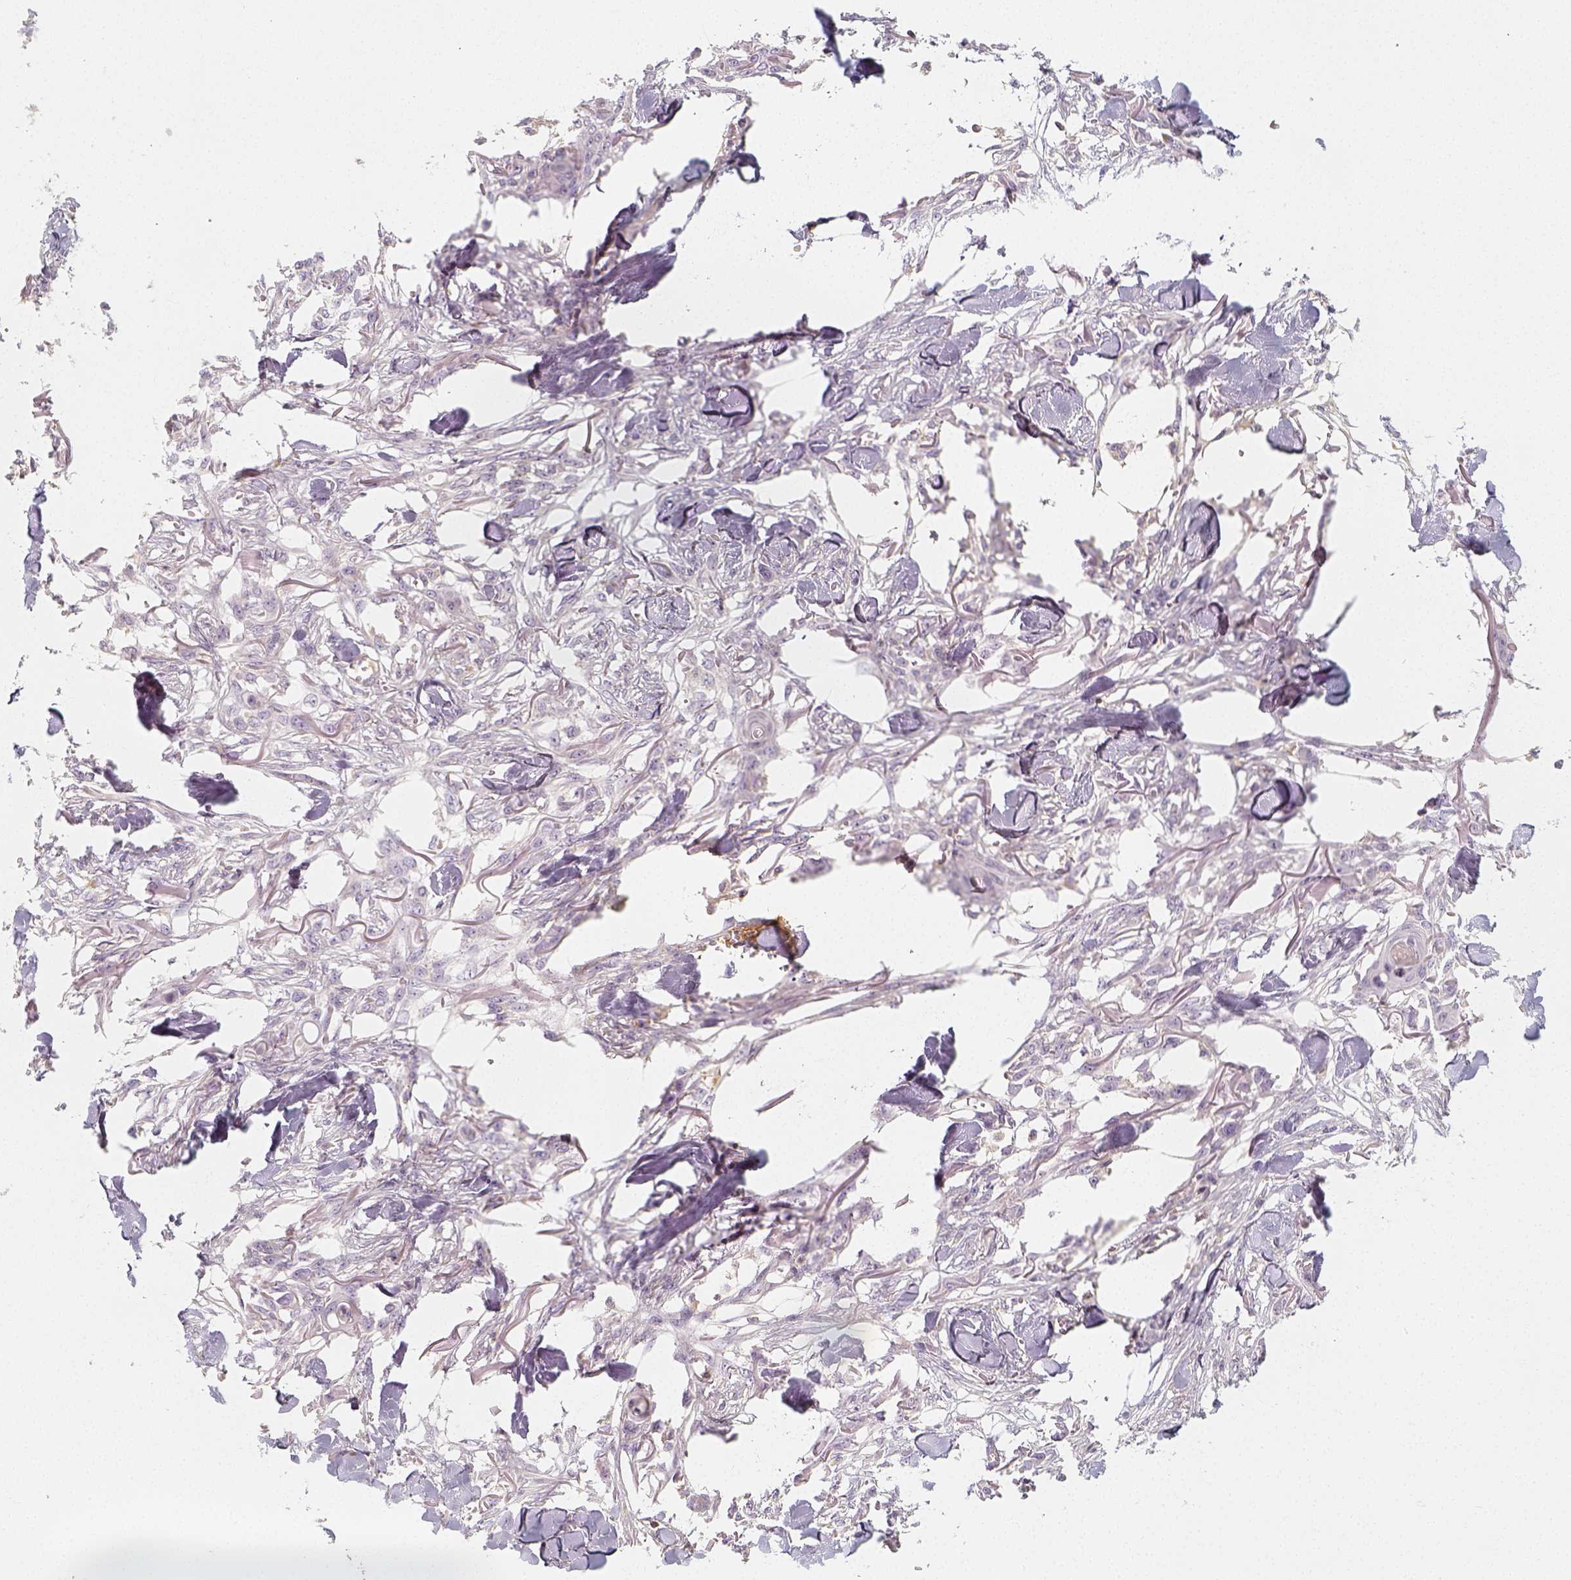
{"staining": {"intensity": "negative", "quantity": "none", "location": "none"}, "tissue": "skin cancer", "cell_type": "Tumor cells", "image_type": "cancer", "snomed": [{"axis": "morphology", "description": "Squamous cell carcinoma, NOS"}, {"axis": "topography", "description": "Skin"}], "caption": "Photomicrograph shows no protein expression in tumor cells of skin squamous cell carcinoma tissue.", "gene": "PTPRJ", "patient": {"sex": "female", "age": 59}}